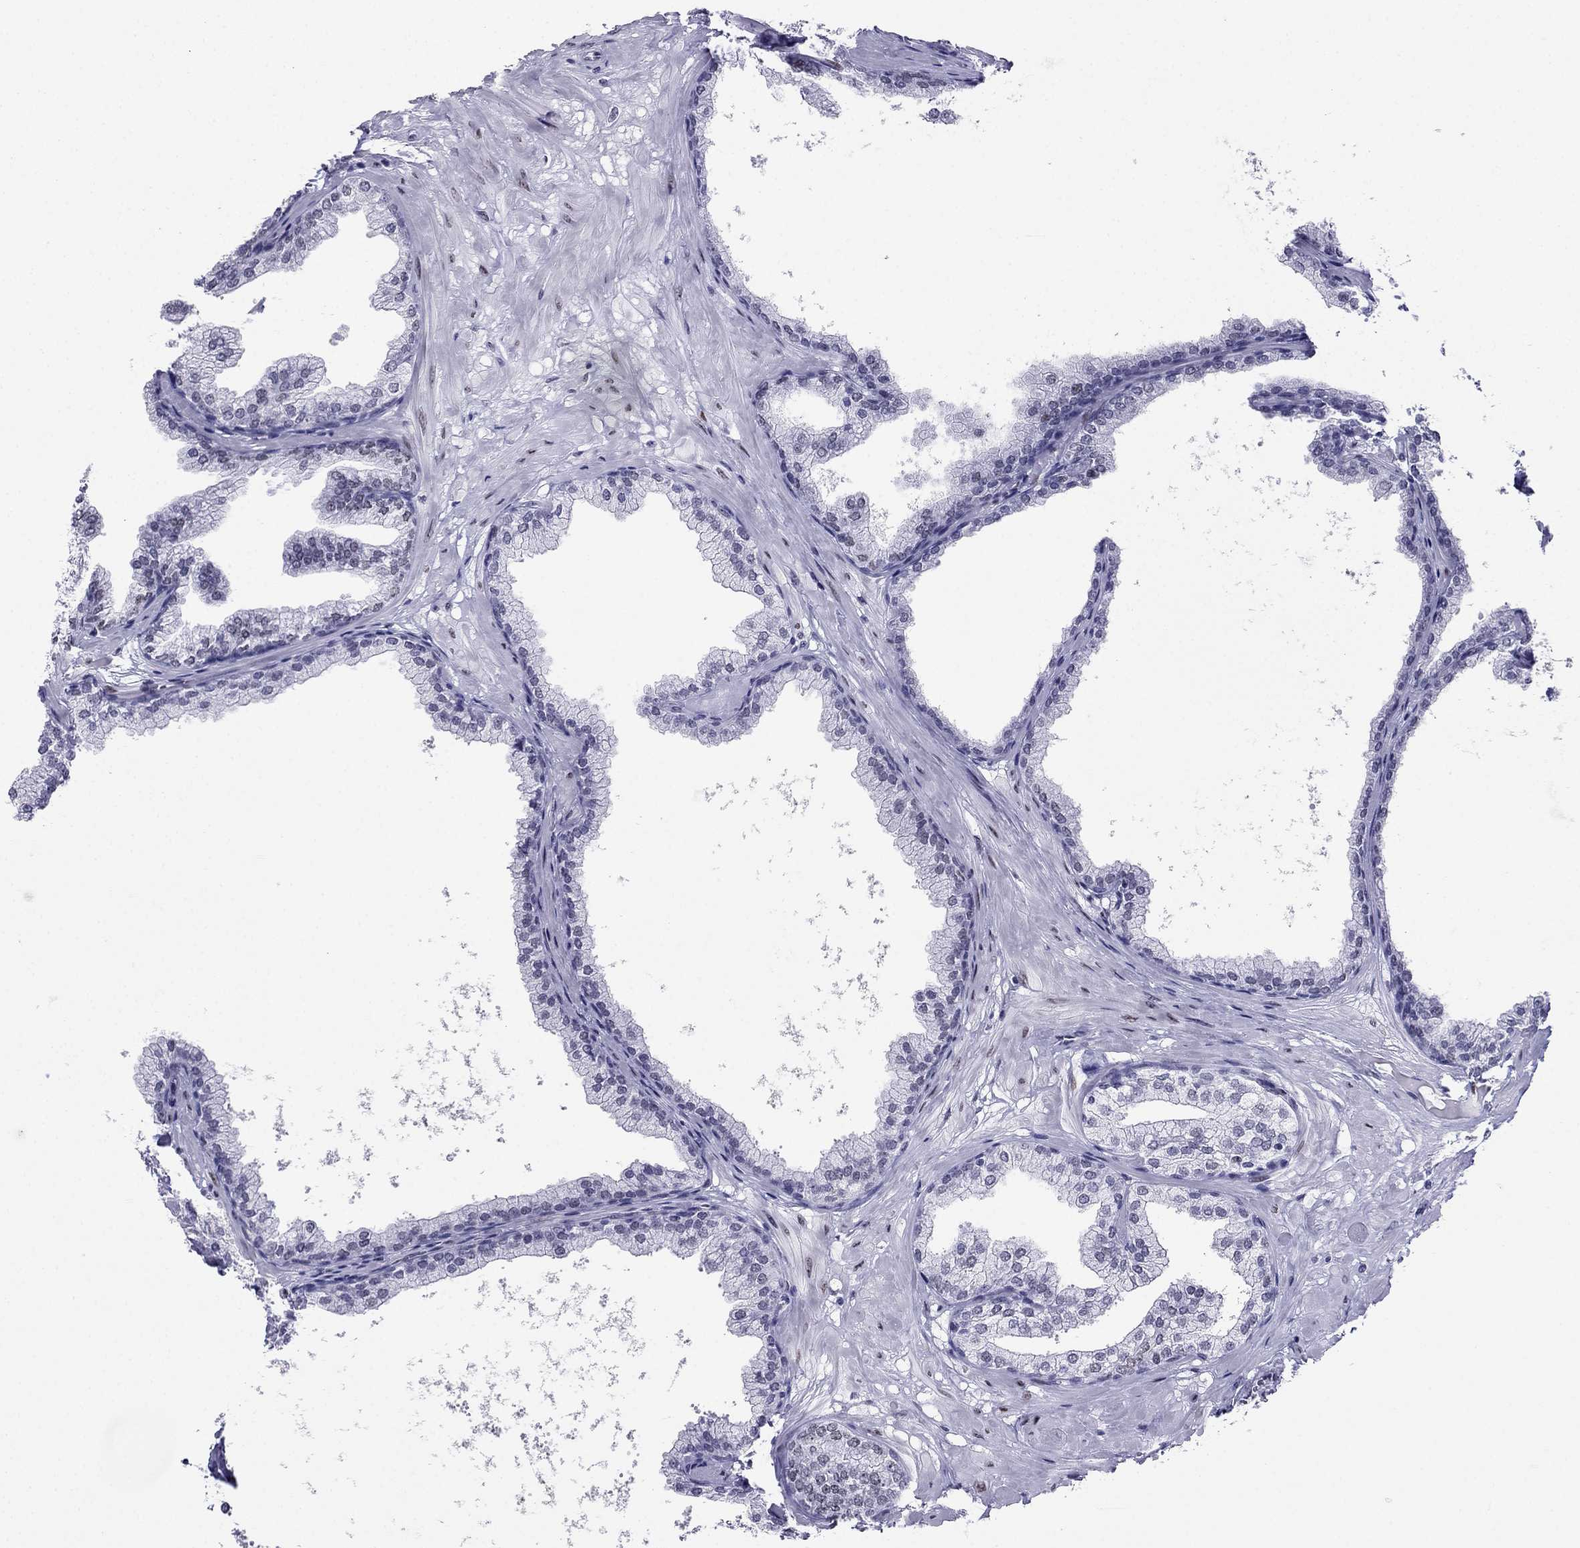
{"staining": {"intensity": "weak", "quantity": "<25%", "location": "nuclear"}, "tissue": "prostate", "cell_type": "Glandular cells", "image_type": "normal", "snomed": [{"axis": "morphology", "description": "Normal tissue, NOS"}, {"axis": "topography", "description": "Prostate"}], "caption": "The micrograph shows no significant positivity in glandular cells of prostate. (DAB immunohistochemistry with hematoxylin counter stain).", "gene": "PPM1G", "patient": {"sex": "male", "age": 37}}